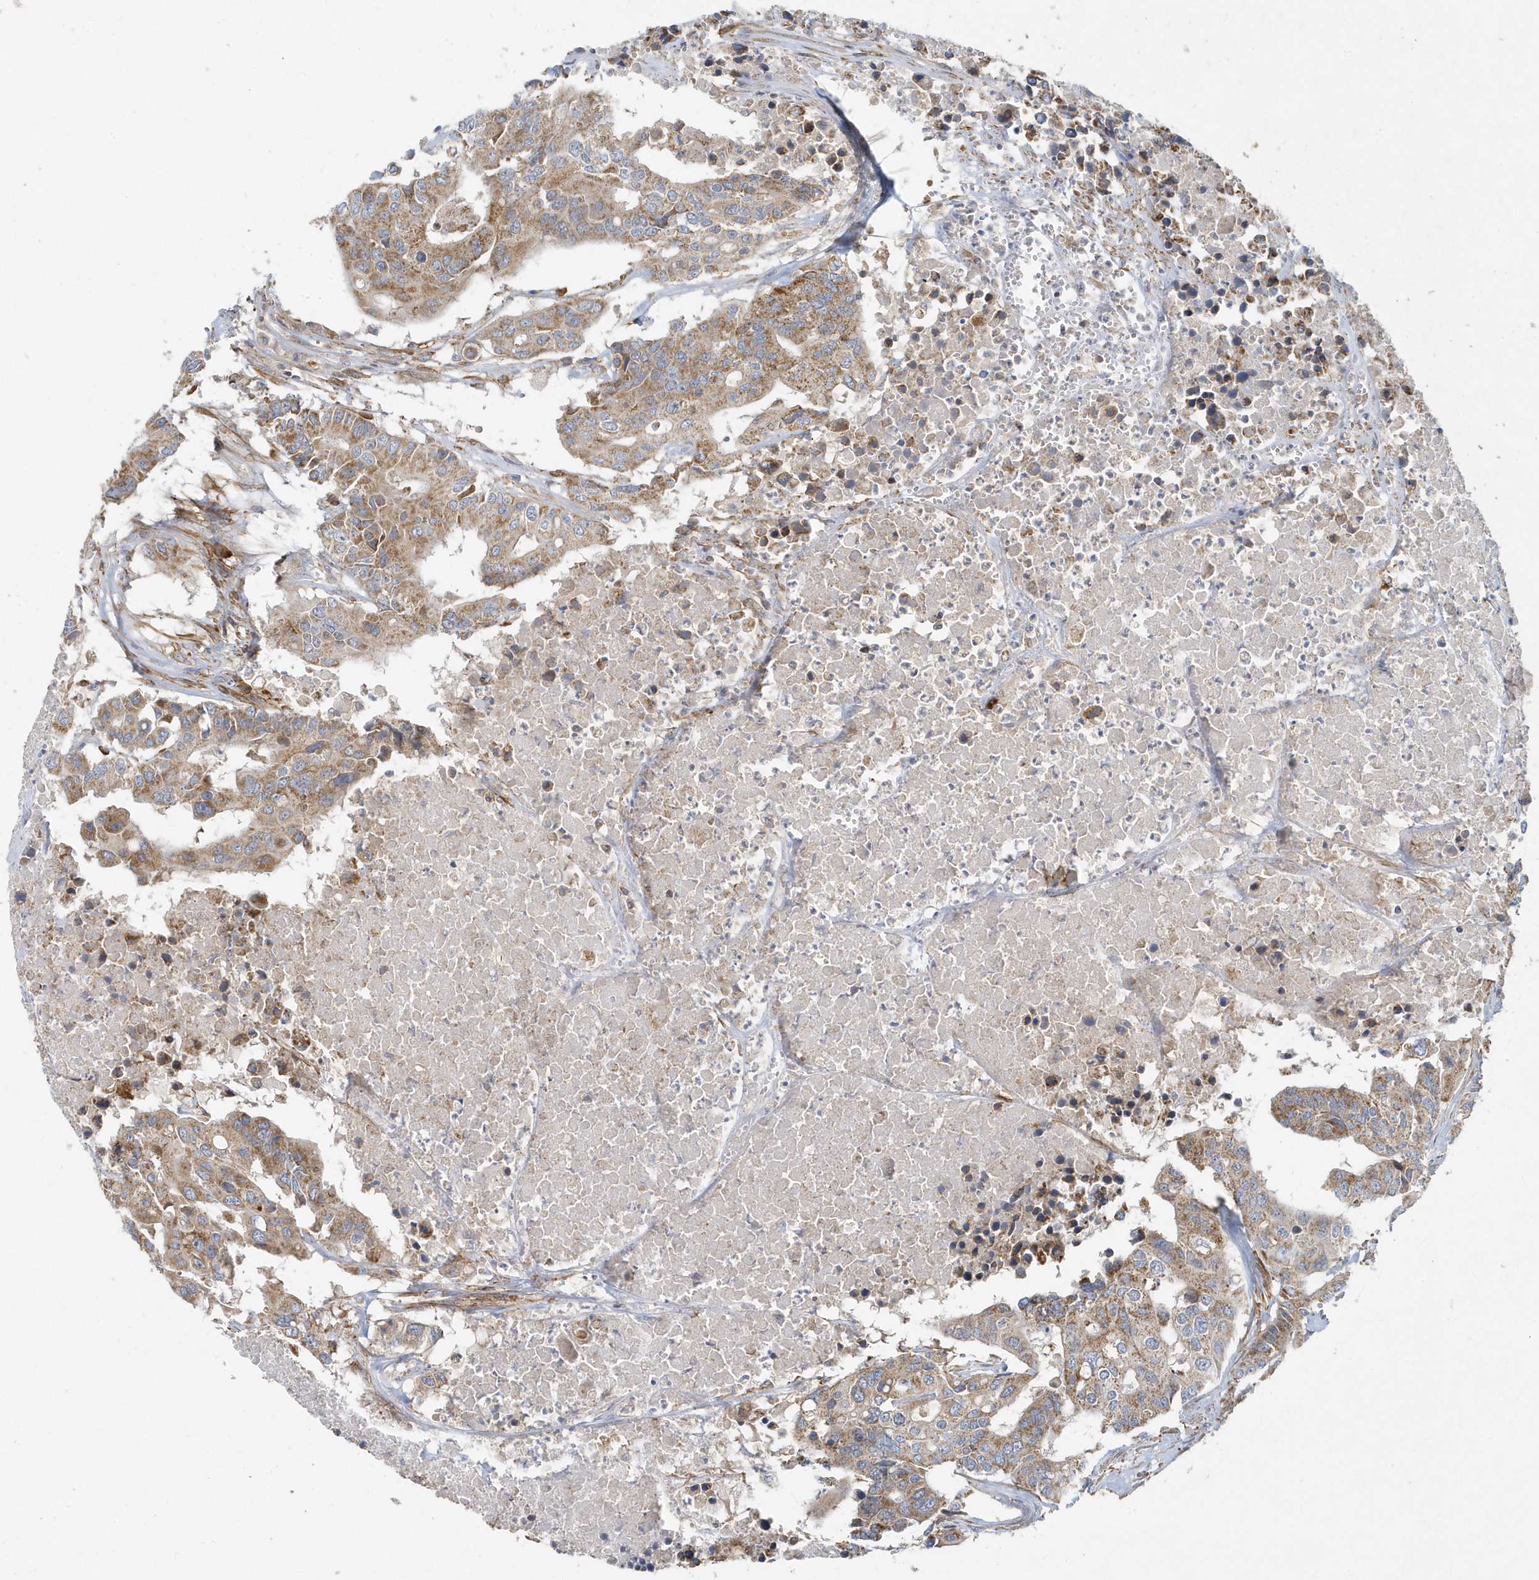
{"staining": {"intensity": "moderate", "quantity": ">75%", "location": "cytoplasmic/membranous"}, "tissue": "colorectal cancer", "cell_type": "Tumor cells", "image_type": "cancer", "snomed": [{"axis": "morphology", "description": "Adenocarcinoma, NOS"}, {"axis": "topography", "description": "Colon"}], "caption": "Protein staining demonstrates moderate cytoplasmic/membranous positivity in about >75% of tumor cells in colorectal adenocarcinoma.", "gene": "LEXM", "patient": {"sex": "male", "age": 77}}